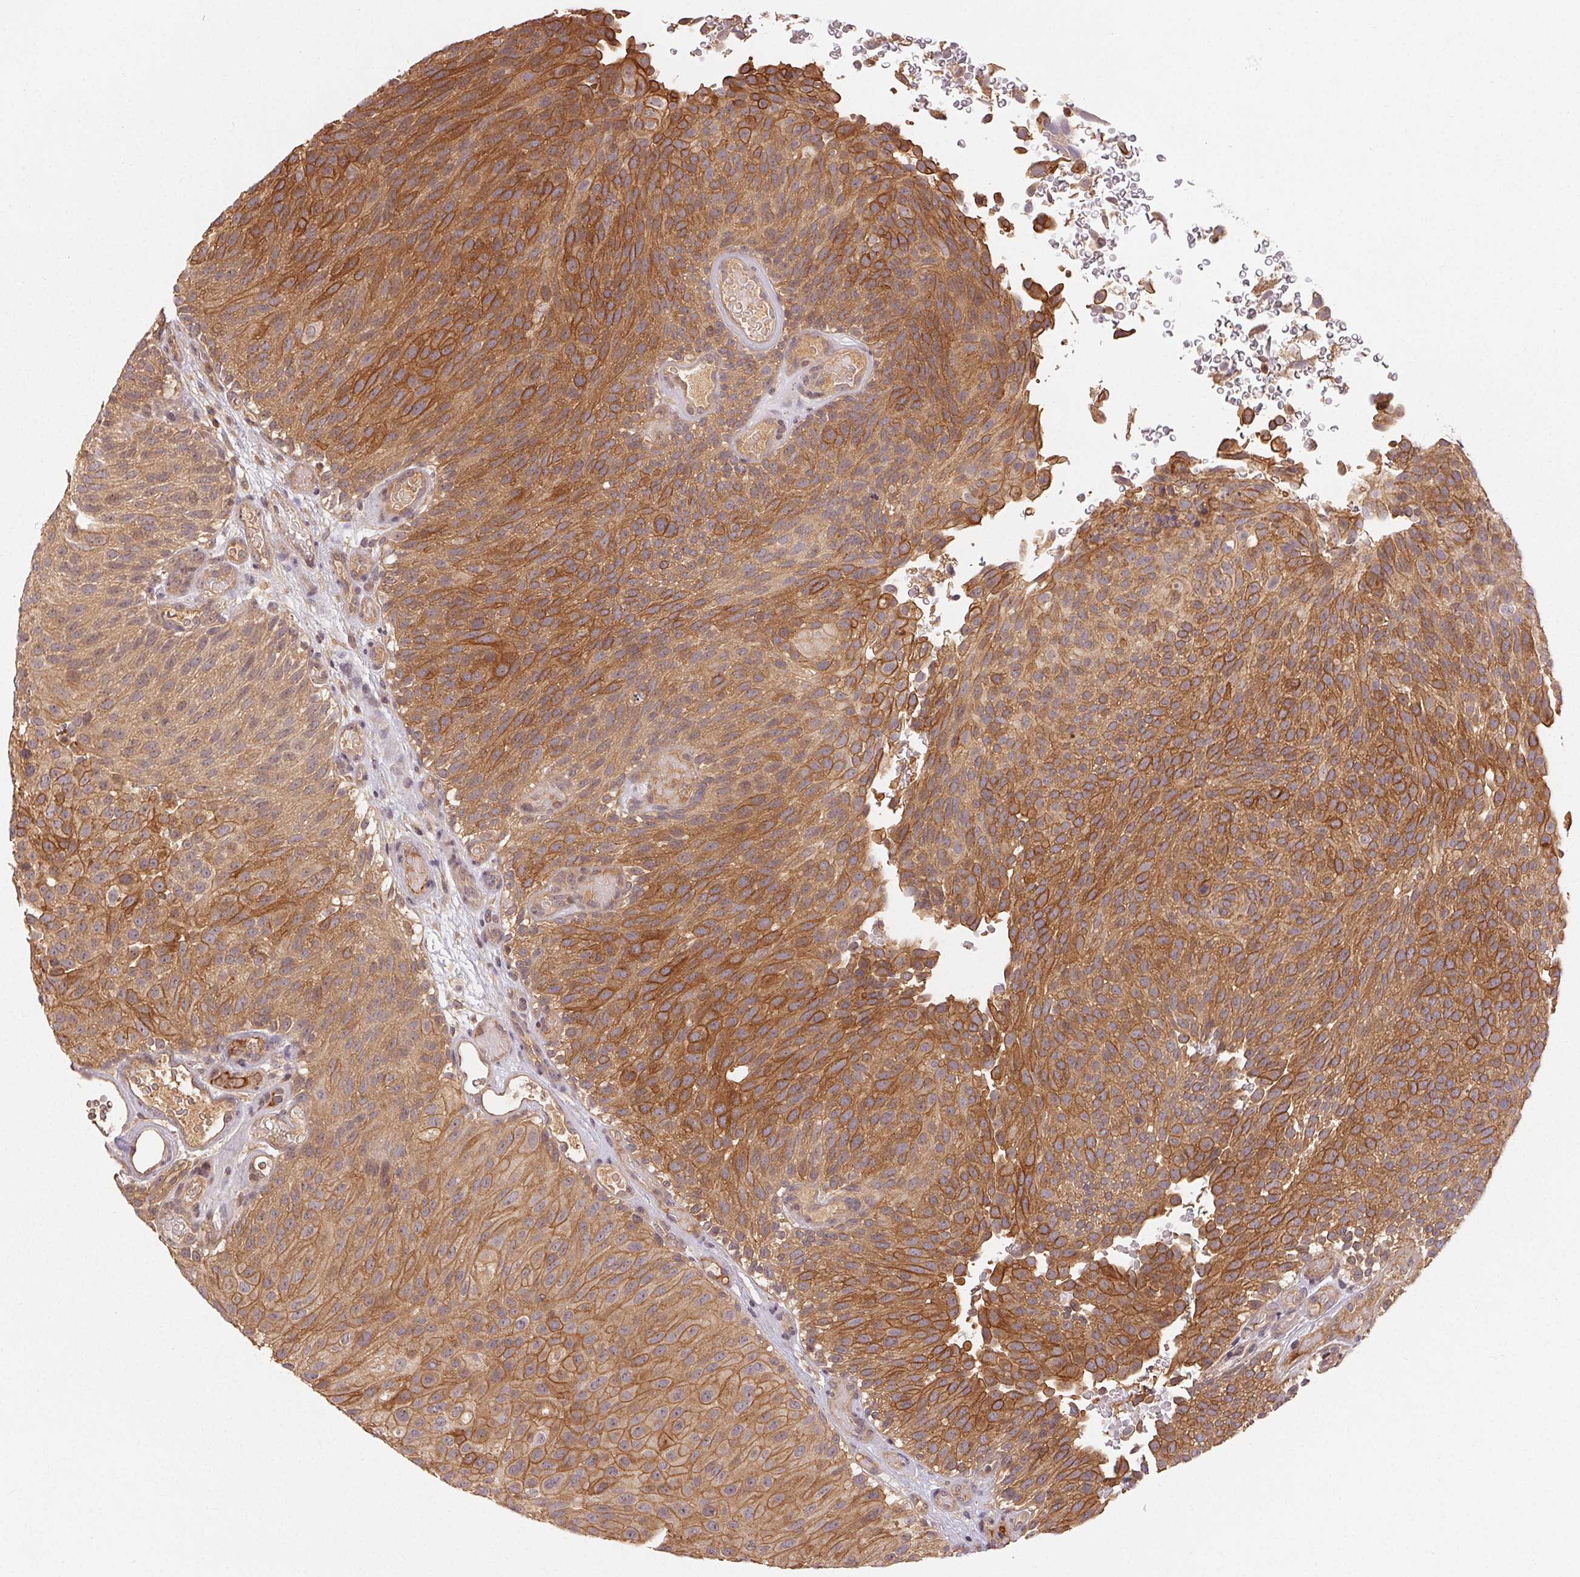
{"staining": {"intensity": "strong", "quantity": "25%-75%", "location": "cytoplasmic/membranous"}, "tissue": "urothelial cancer", "cell_type": "Tumor cells", "image_type": "cancer", "snomed": [{"axis": "morphology", "description": "Urothelial carcinoma, Low grade"}, {"axis": "topography", "description": "Urinary bladder"}], "caption": "Urothelial cancer tissue shows strong cytoplasmic/membranous staining in approximately 25%-75% of tumor cells, visualized by immunohistochemistry. (Brightfield microscopy of DAB IHC at high magnification).", "gene": "MAPKAPK2", "patient": {"sex": "male", "age": 78}}